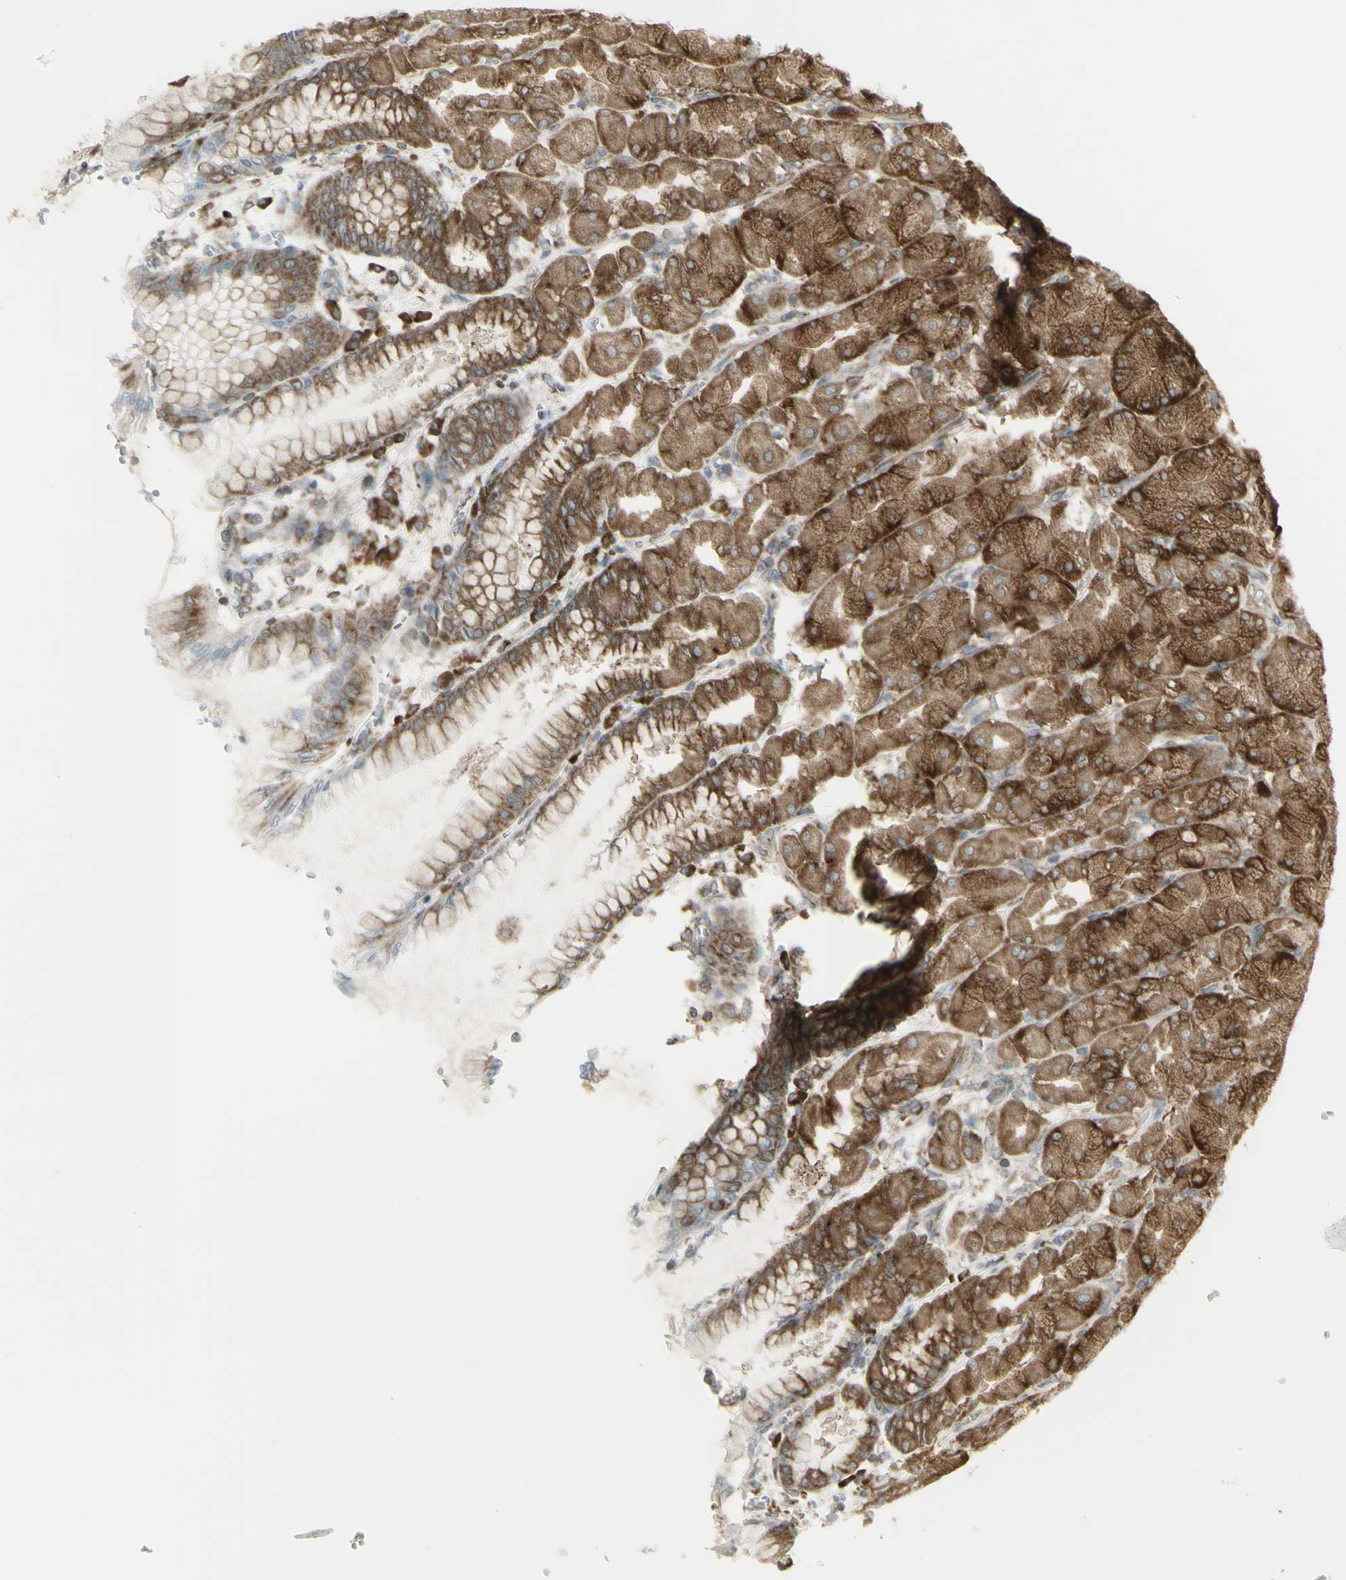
{"staining": {"intensity": "moderate", "quantity": ">75%", "location": "cytoplasmic/membranous"}, "tissue": "stomach", "cell_type": "Glandular cells", "image_type": "normal", "snomed": [{"axis": "morphology", "description": "Normal tissue, NOS"}, {"axis": "topography", "description": "Stomach, upper"}], "caption": "DAB (3,3'-diaminobenzidine) immunohistochemical staining of benign human stomach displays moderate cytoplasmic/membranous protein positivity in about >75% of glandular cells. The staining was performed using DAB (3,3'-diaminobenzidine), with brown indicating positive protein expression. Nuclei are stained blue with hematoxylin.", "gene": "FKBP3", "patient": {"sex": "female", "age": 56}}